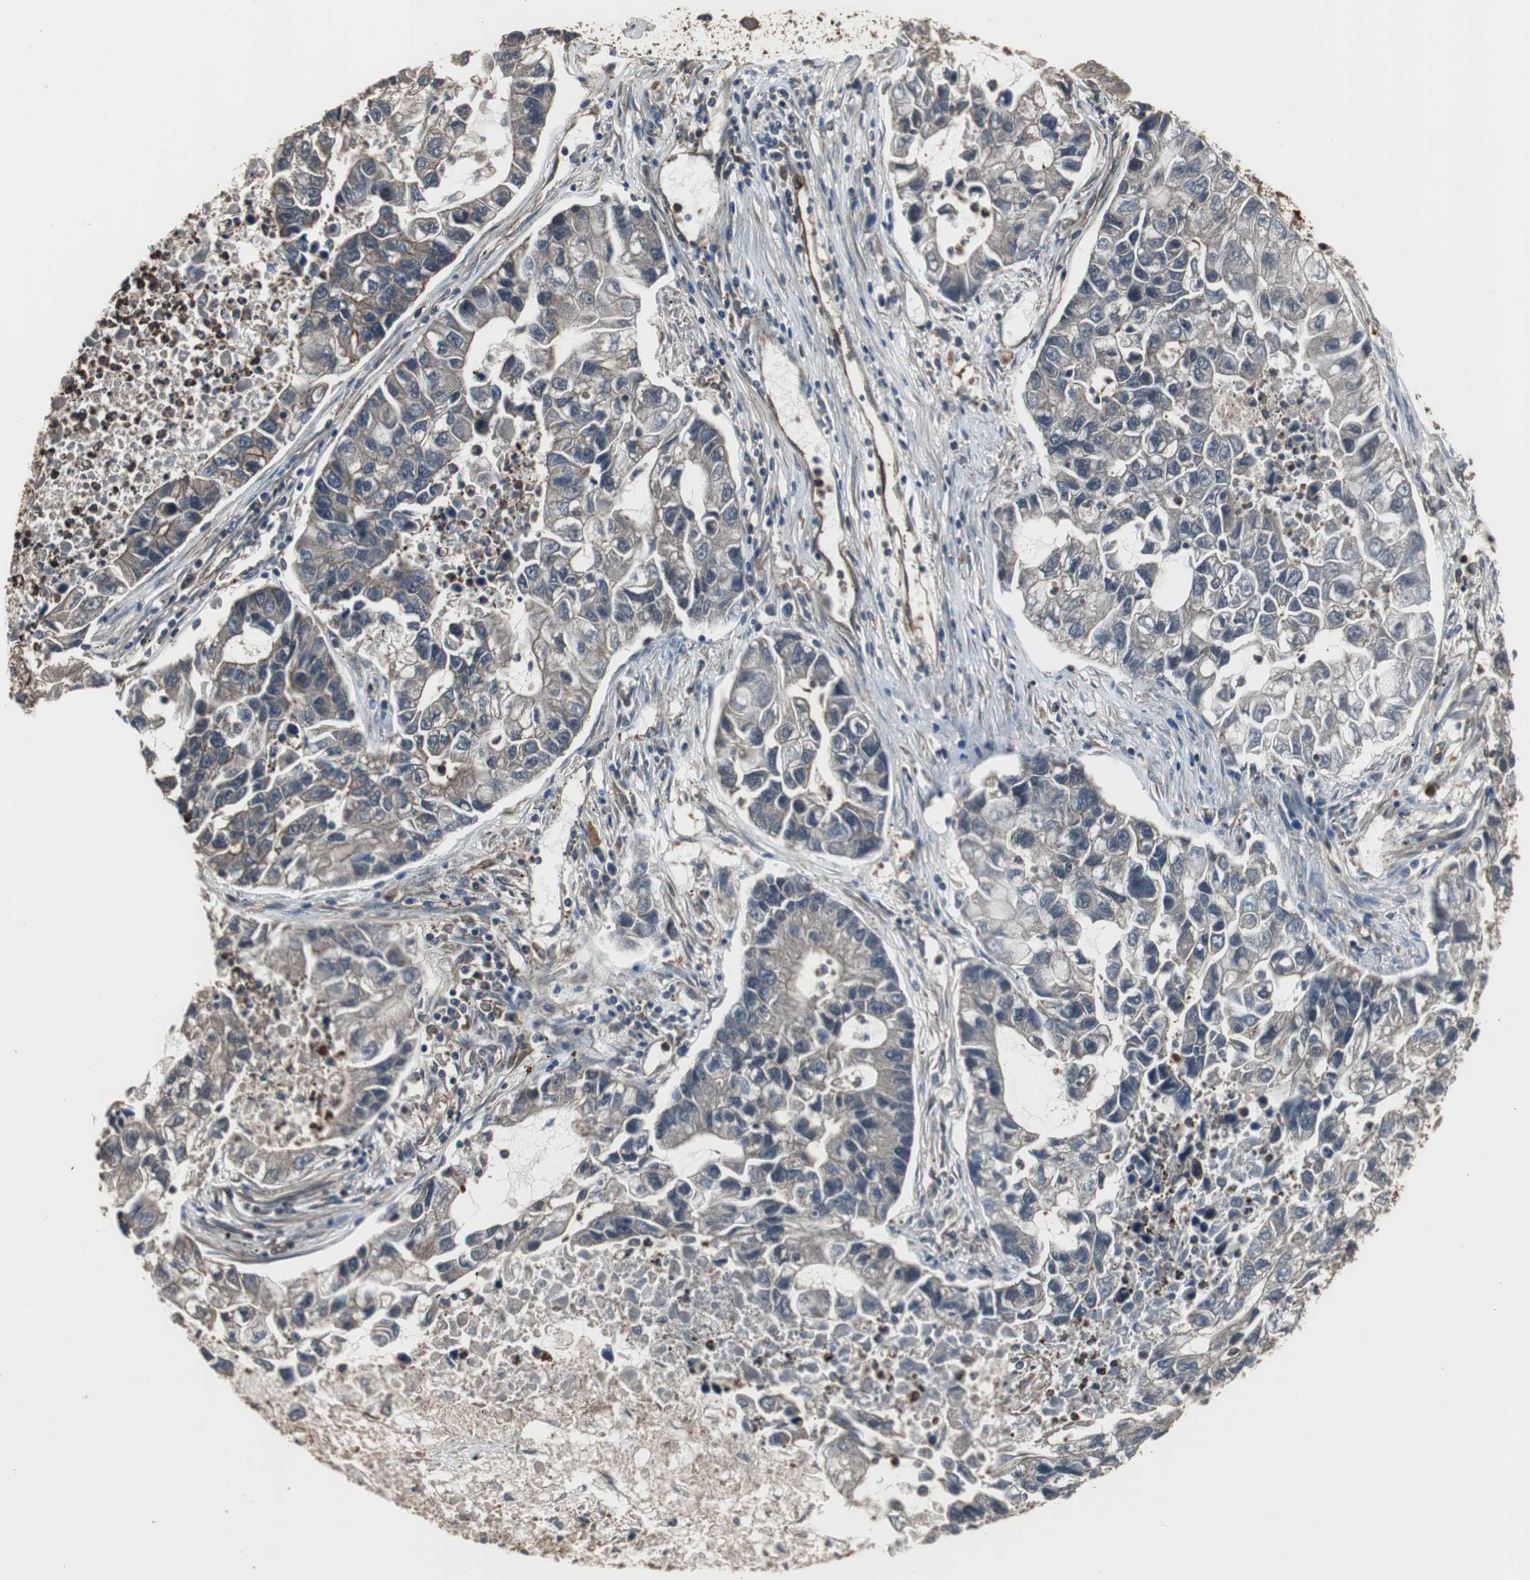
{"staining": {"intensity": "weak", "quantity": "25%-75%", "location": "cytoplasmic/membranous"}, "tissue": "lung cancer", "cell_type": "Tumor cells", "image_type": "cancer", "snomed": [{"axis": "morphology", "description": "Adenocarcinoma, NOS"}, {"axis": "topography", "description": "Lung"}], "caption": "Lung adenocarcinoma stained with DAB IHC exhibits low levels of weak cytoplasmic/membranous expression in approximately 25%-75% of tumor cells. Nuclei are stained in blue.", "gene": "ACTN1", "patient": {"sex": "female", "age": 51}}